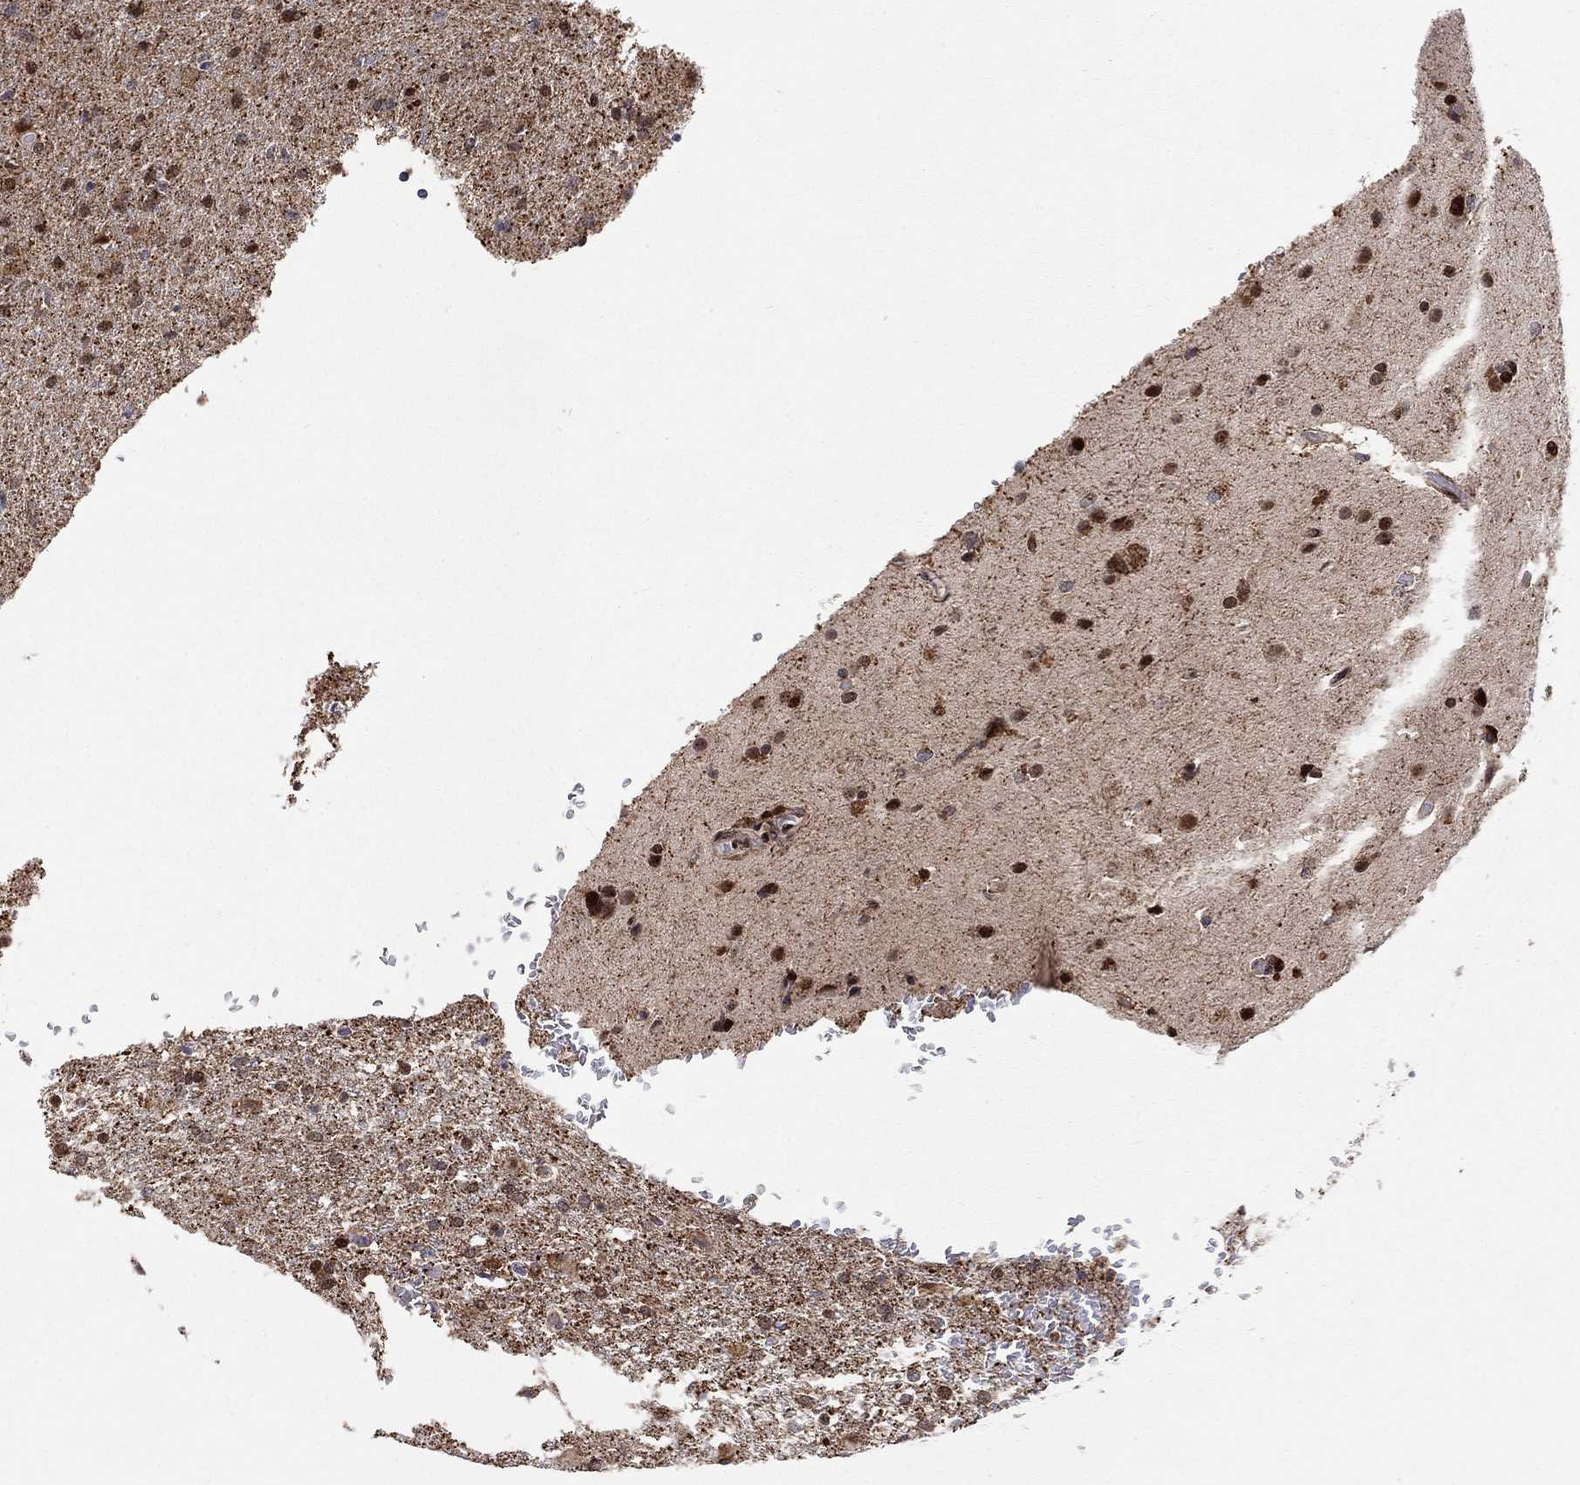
{"staining": {"intensity": "strong", "quantity": "<25%", "location": "nuclear"}, "tissue": "glioma", "cell_type": "Tumor cells", "image_type": "cancer", "snomed": [{"axis": "morphology", "description": "Glioma, malignant, High grade"}, {"axis": "topography", "description": "Brain"}], "caption": "A brown stain labels strong nuclear expression of a protein in human glioma tumor cells.", "gene": "ELOB", "patient": {"sex": "male", "age": 68}}